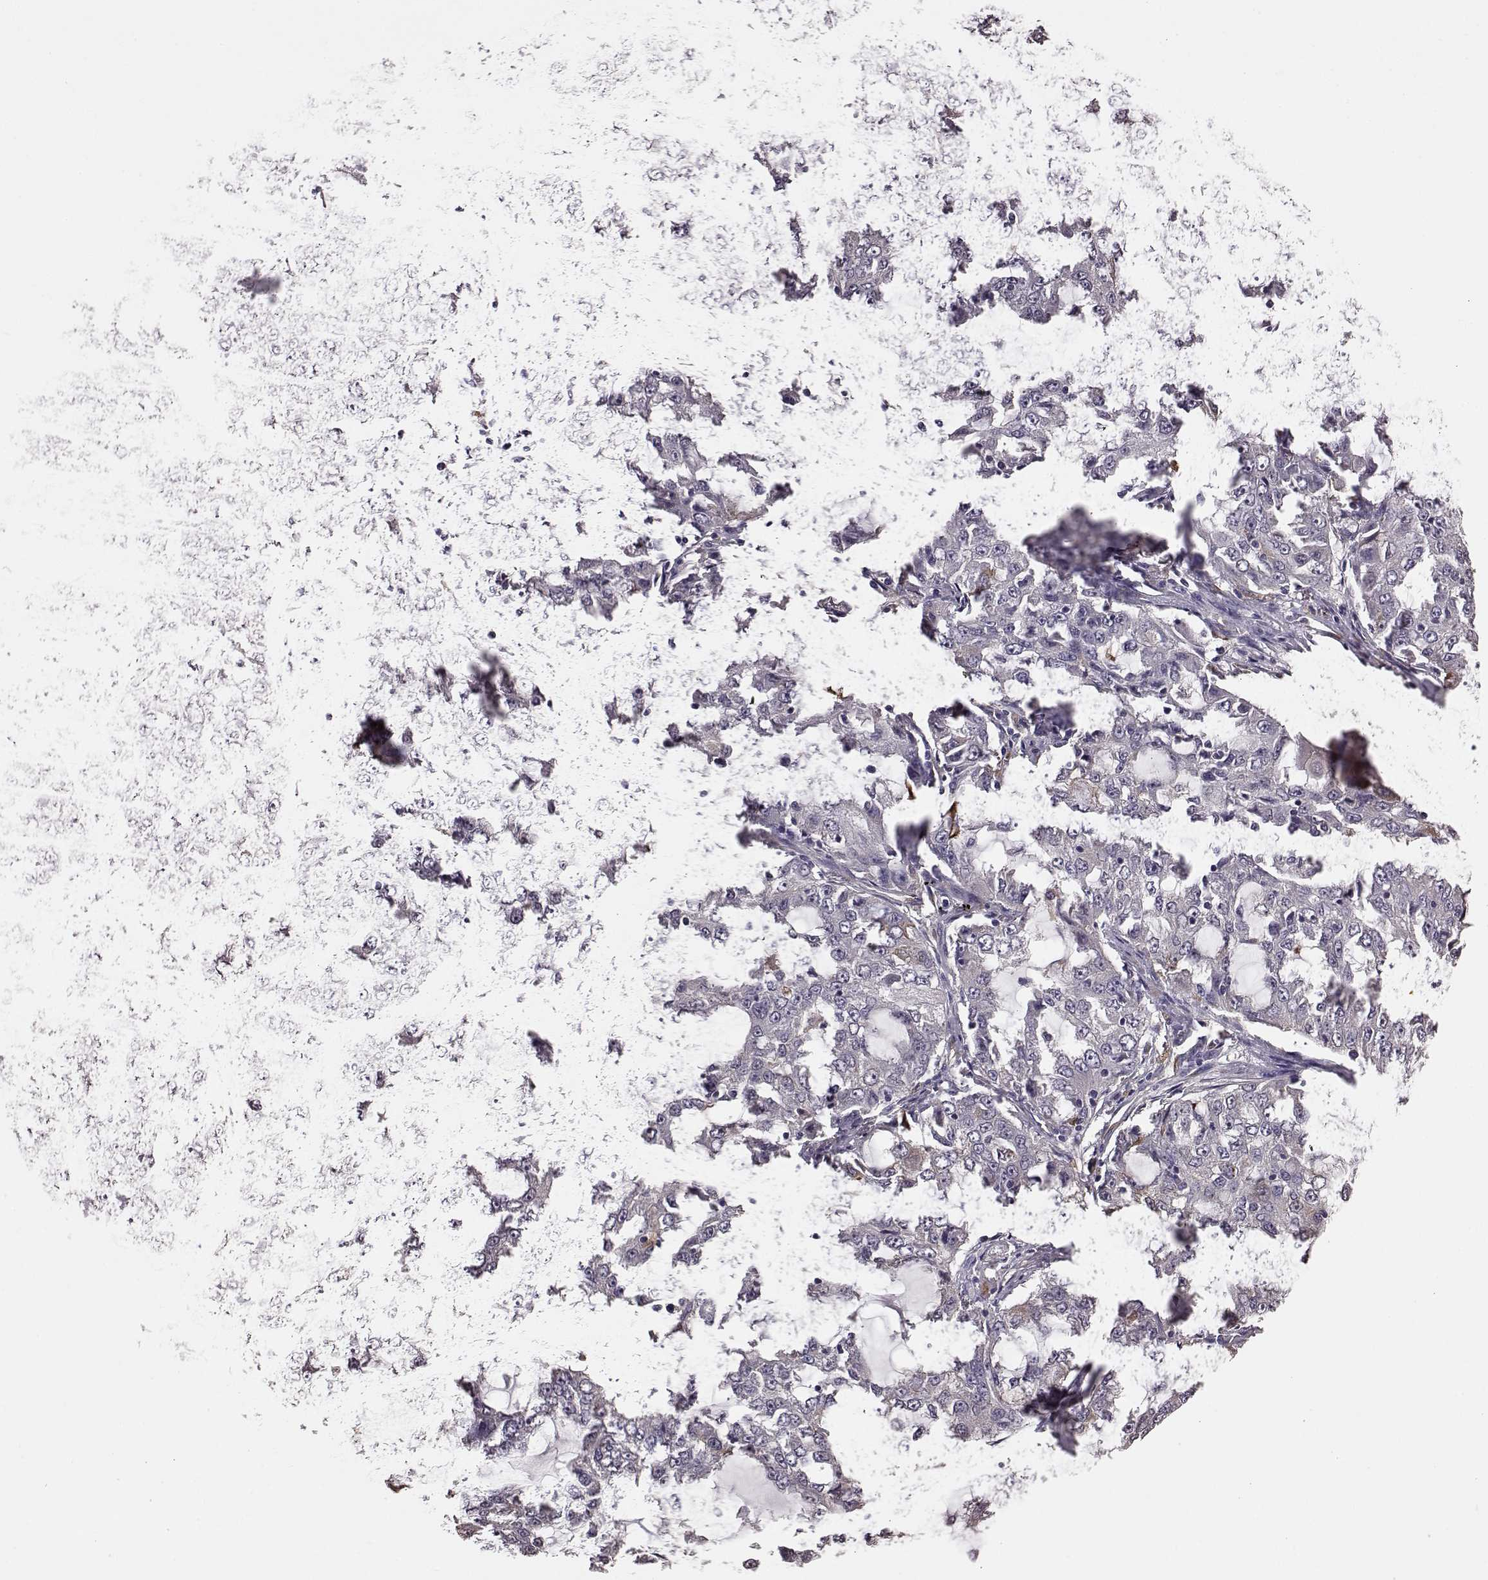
{"staining": {"intensity": "negative", "quantity": "none", "location": "none"}, "tissue": "lung cancer", "cell_type": "Tumor cells", "image_type": "cancer", "snomed": [{"axis": "morphology", "description": "Adenocarcinoma, NOS"}, {"axis": "topography", "description": "Lung"}], "caption": "A photomicrograph of human lung cancer (adenocarcinoma) is negative for staining in tumor cells.", "gene": "ADGRG2", "patient": {"sex": "female", "age": 61}}